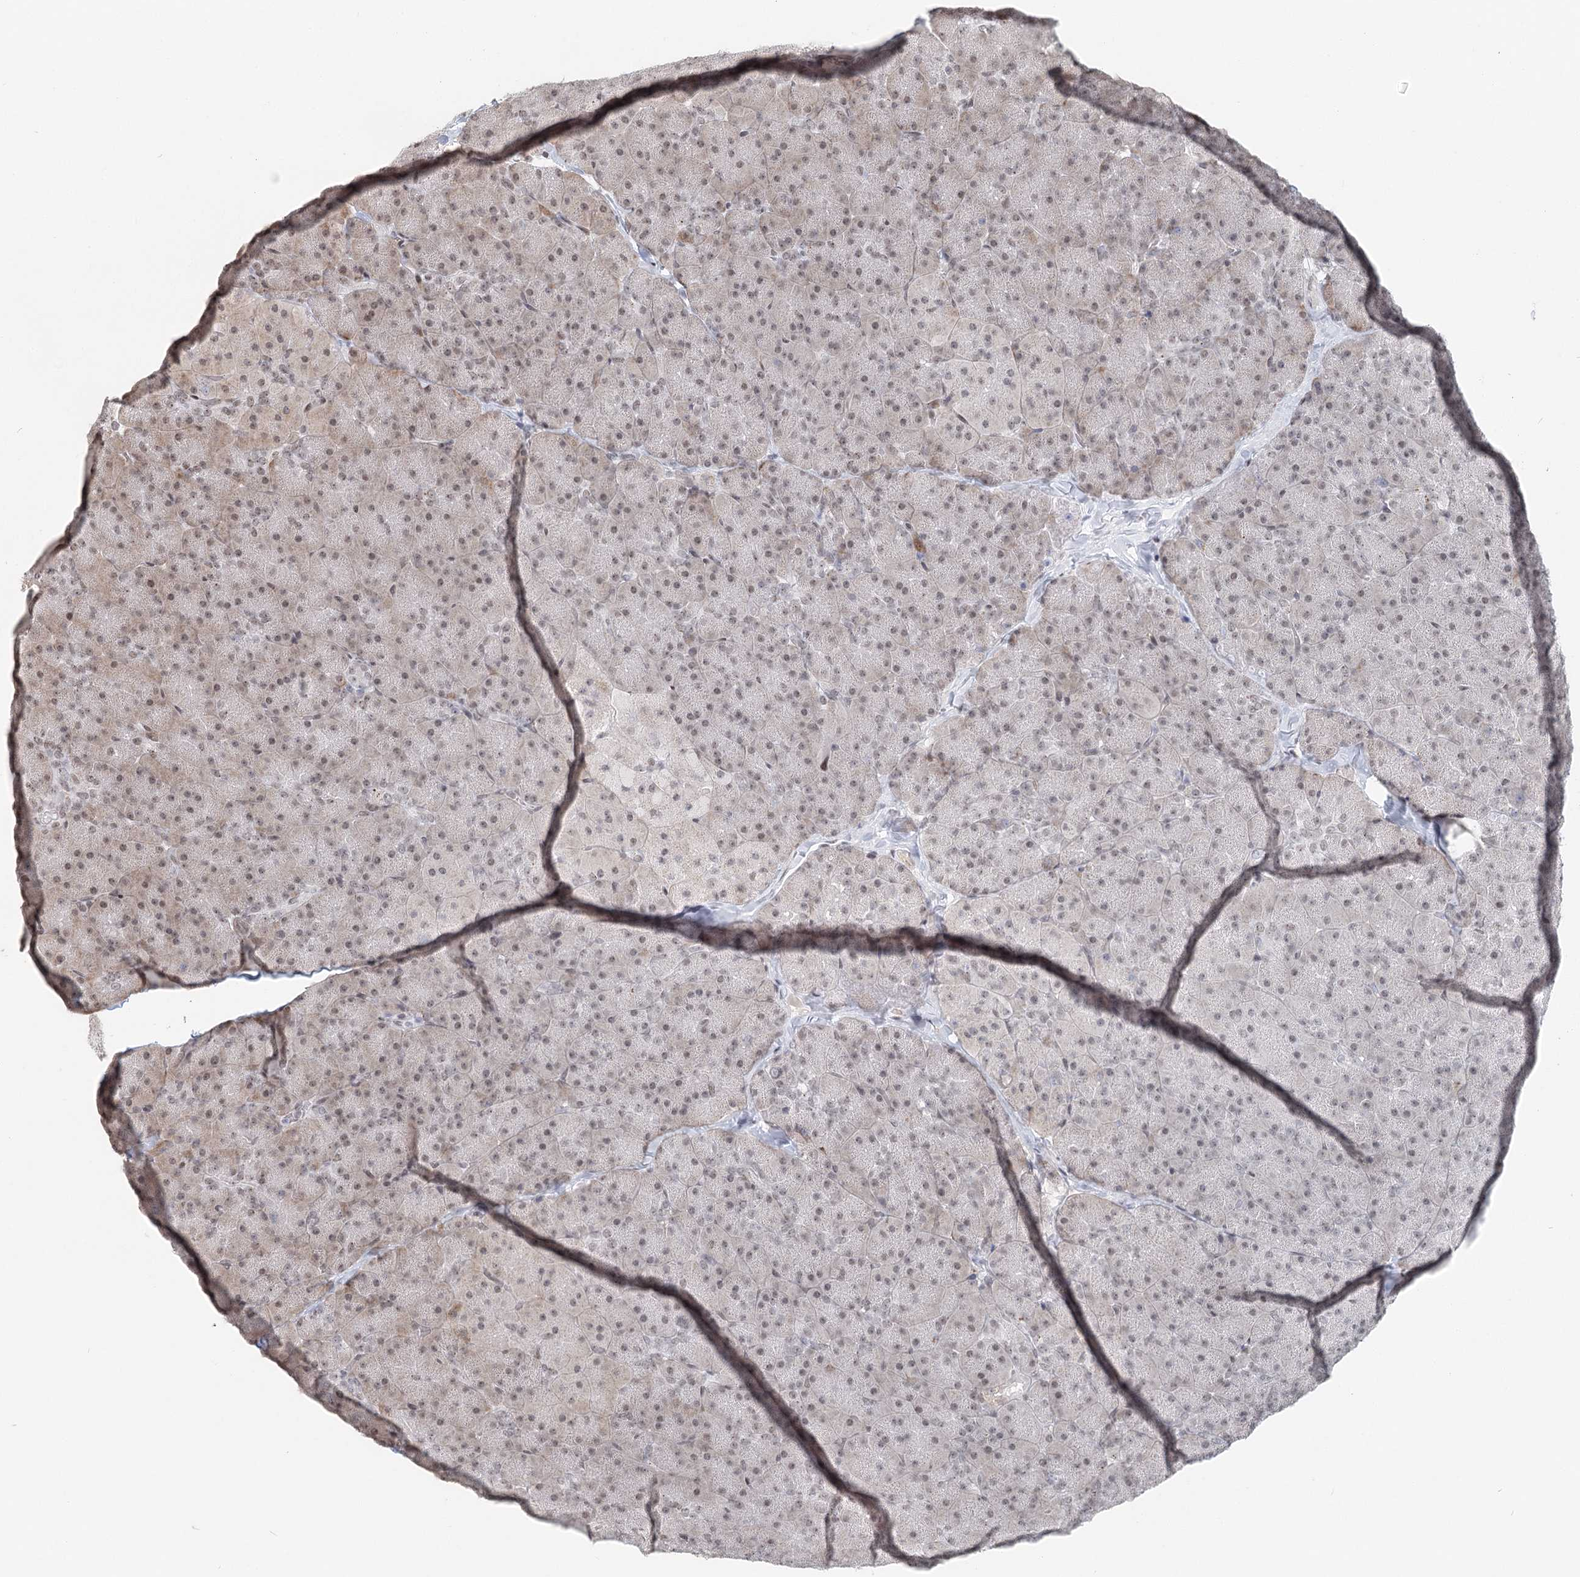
{"staining": {"intensity": "moderate", "quantity": "<25%", "location": "cytoplasmic/membranous,nuclear"}, "tissue": "pancreas", "cell_type": "Exocrine glandular cells", "image_type": "normal", "snomed": [{"axis": "morphology", "description": "Normal tissue, NOS"}, {"axis": "topography", "description": "Pancreas"}], "caption": "Immunohistochemical staining of unremarkable pancreas exhibits low levels of moderate cytoplasmic/membranous,nuclear staining in approximately <25% of exocrine glandular cells. (DAB (3,3'-diaminobenzidine) IHC with brightfield microscopy, high magnification).", "gene": "BNIP5", "patient": {"sex": "male", "age": 36}}